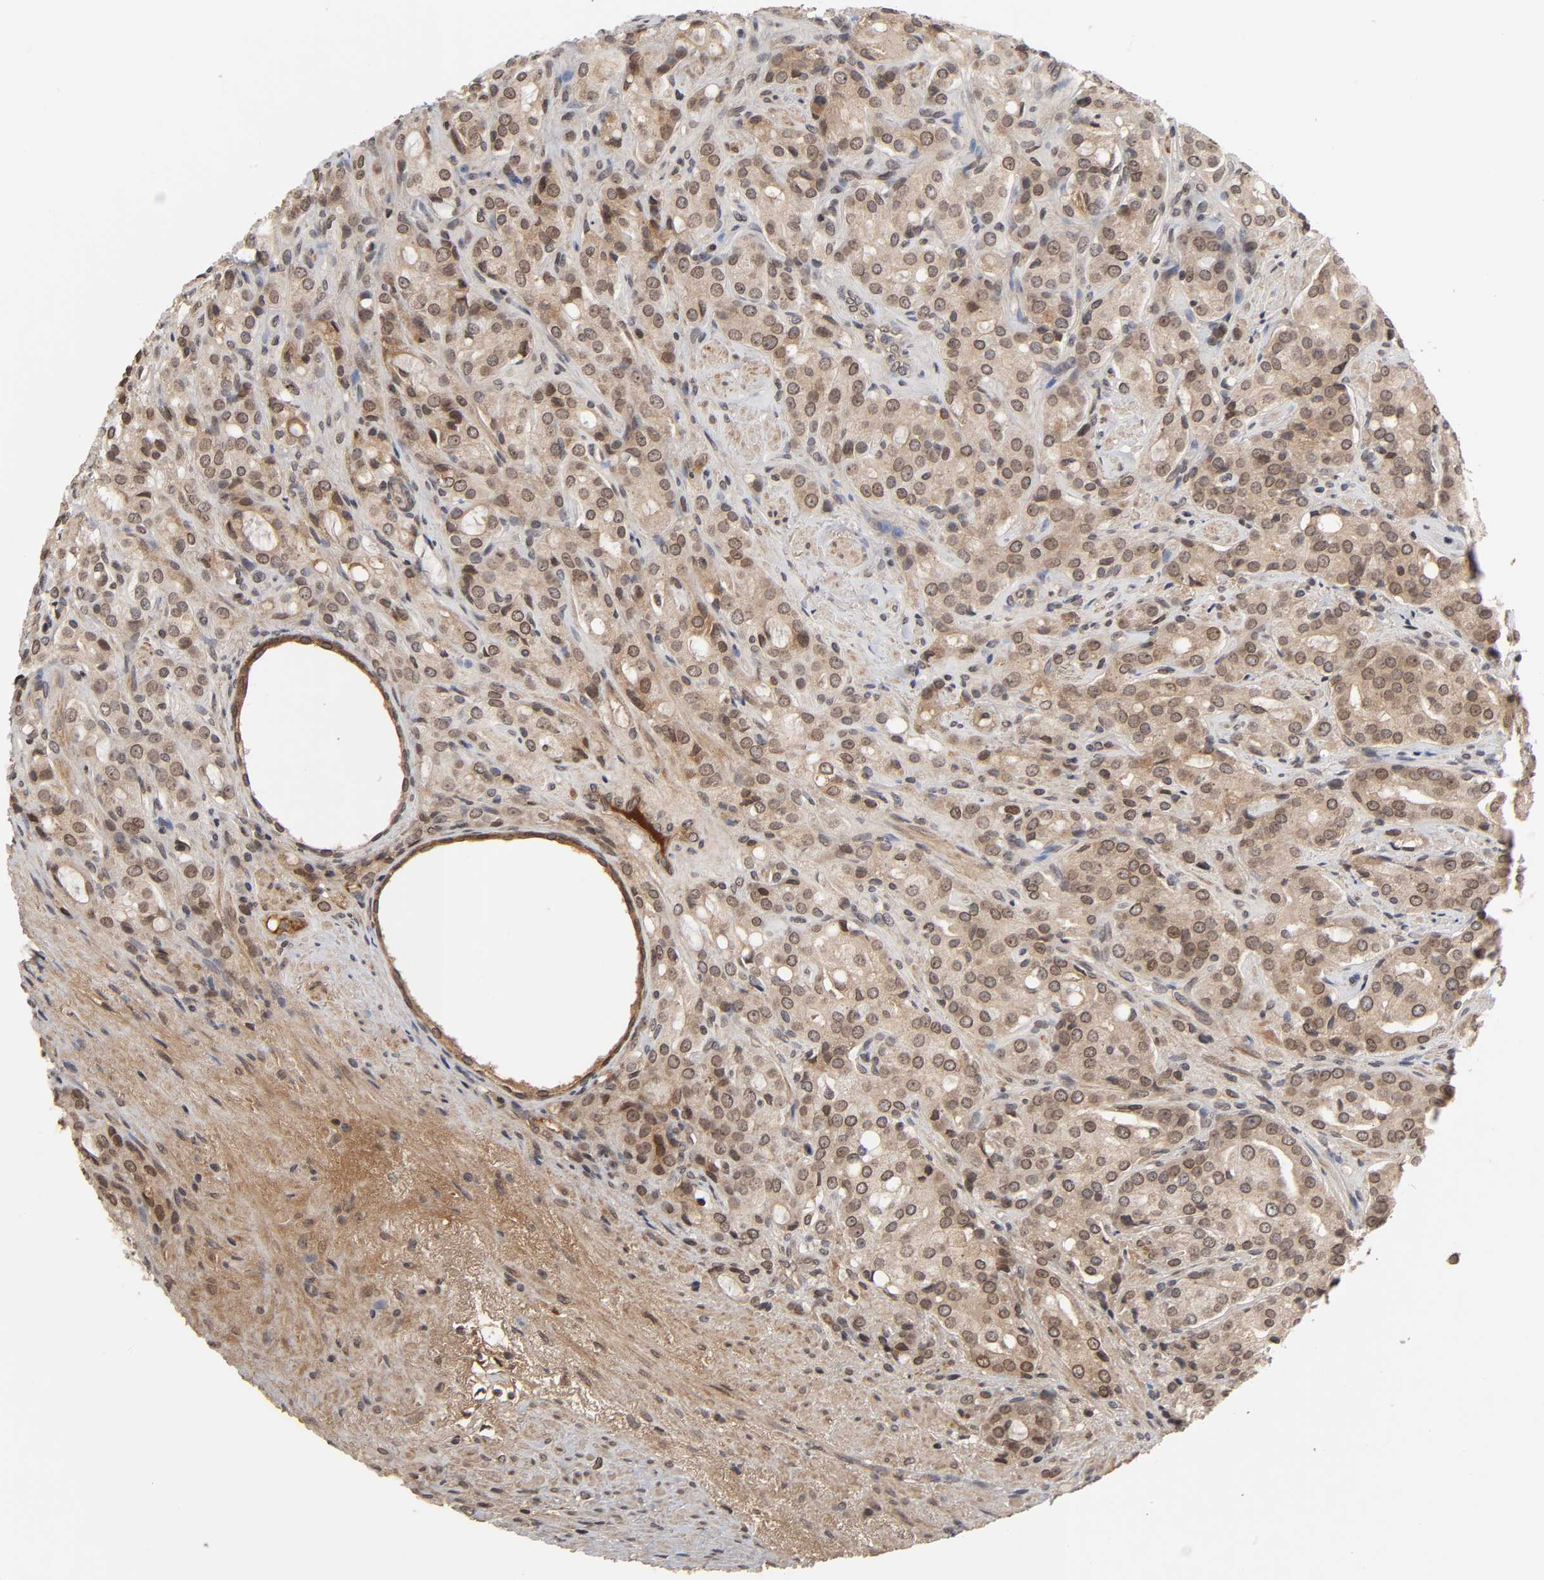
{"staining": {"intensity": "moderate", "quantity": ">75%", "location": "cytoplasmic/membranous,nuclear"}, "tissue": "prostate cancer", "cell_type": "Tumor cells", "image_type": "cancer", "snomed": [{"axis": "morphology", "description": "Adenocarcinoma, High grade"}, {"axis": "topography", "description": "Prostate"}], "caption": "Tumor cells display moderate cytoplasmic/membranous and nuclear expression in approximately >75% of cells in adenocarcinoma (high-grade) (prostate). (DAB (3,3'-diaminobenzidine) IHC, brown staining for protein, blue staining for nuclei).", "gene": "CPN2", "patient": {"sex": "male", "age": 72}}